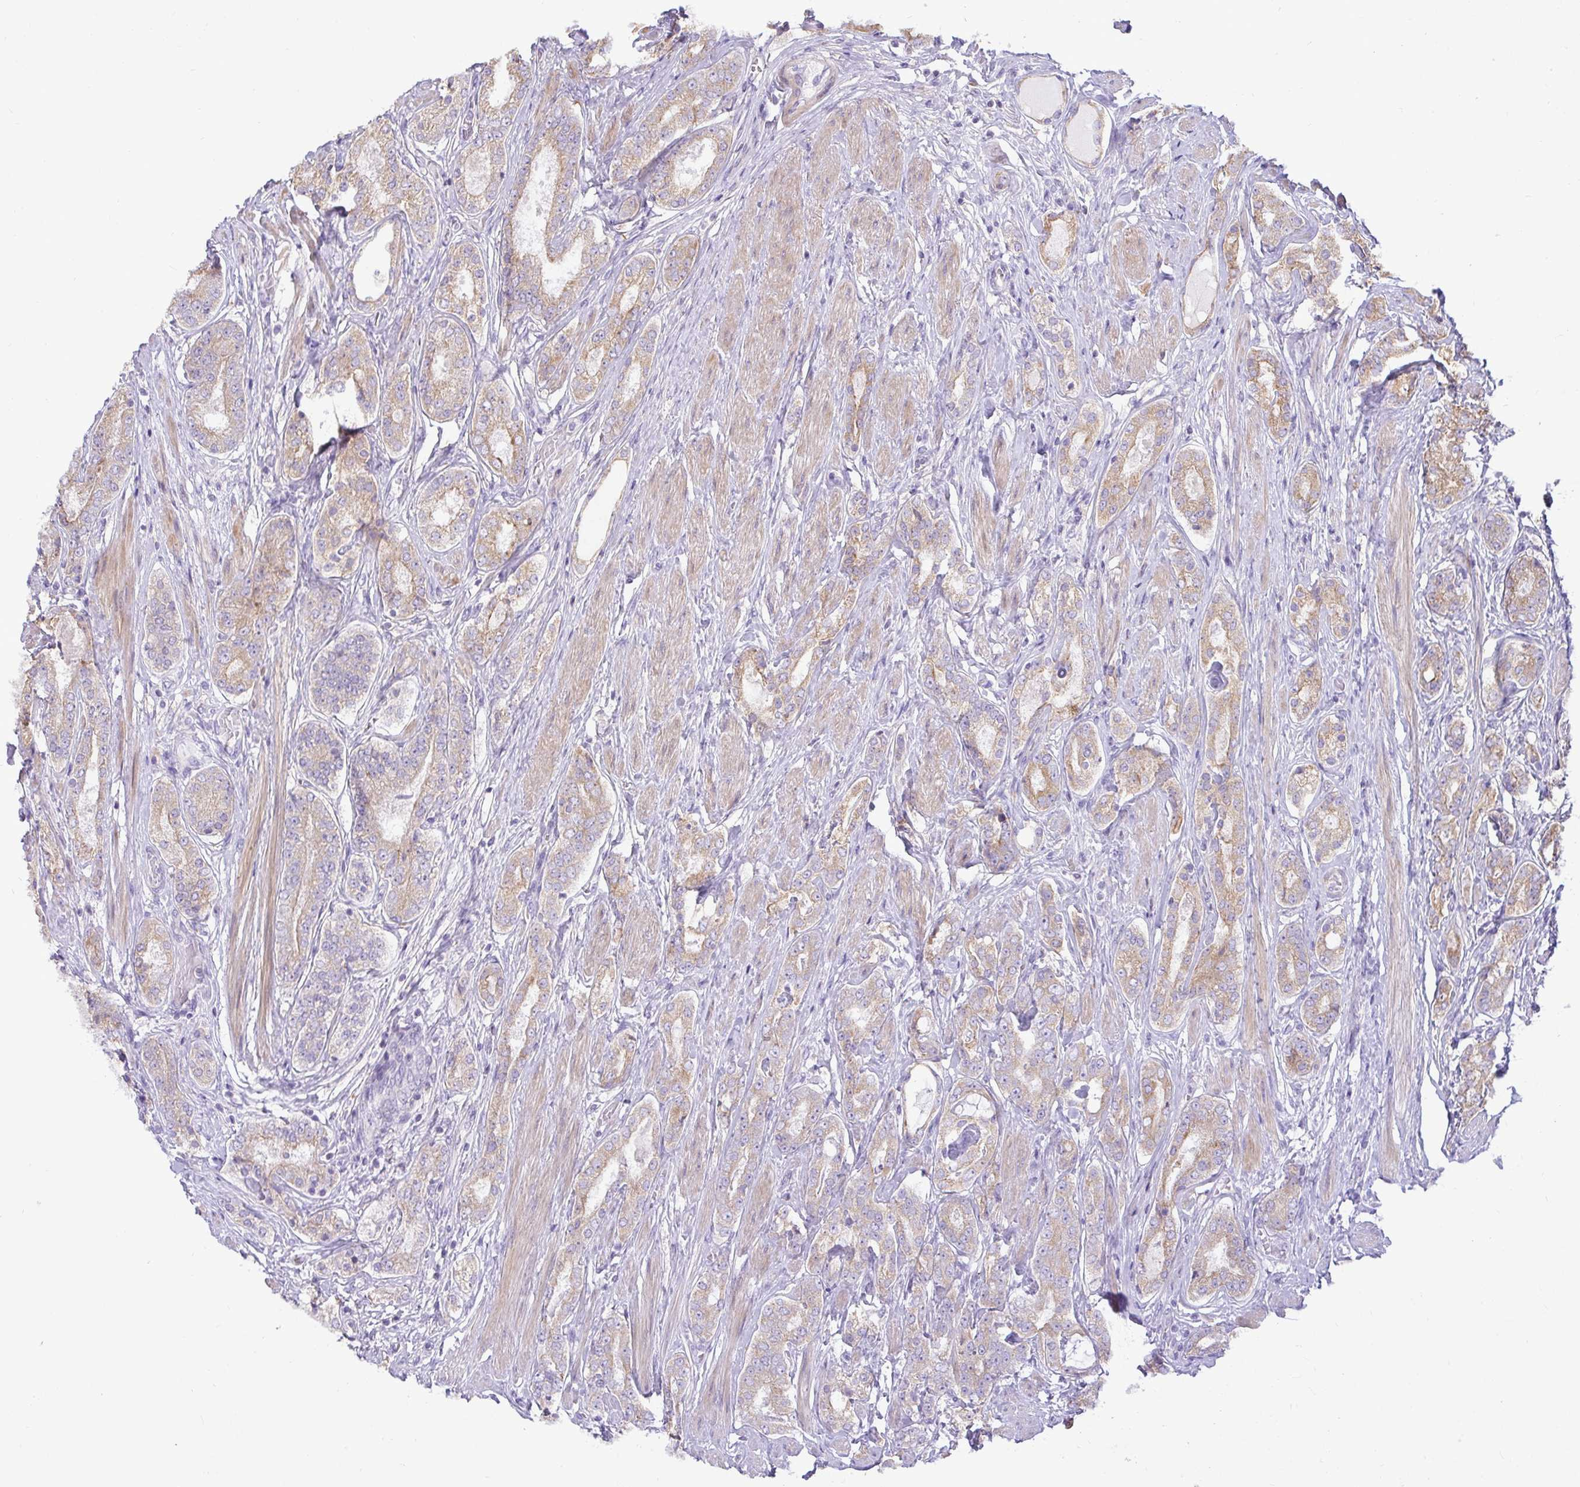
{"staining": {"intensity": "weak", "quantity": ">75%", "location": "cytoplasmic/membranous"}, "tissue": "prostate cancer", "cell_type": "Tumor cells", "image_type": "cancer", "snomed": [{"axis": "morphology", "description": "Adenocarcinoma, High grade"}, {"axis": "topography", "description": "Prostate"}], "caption": "The histopathology image exhibits staining of prostate high-grade adenocarcinoma, revealing weak cytoplasmic/membranous protein positivity (brown color) within tumor cells.", "gene": "STRIP1", "patient": {"sex": "male", "age": 63}}